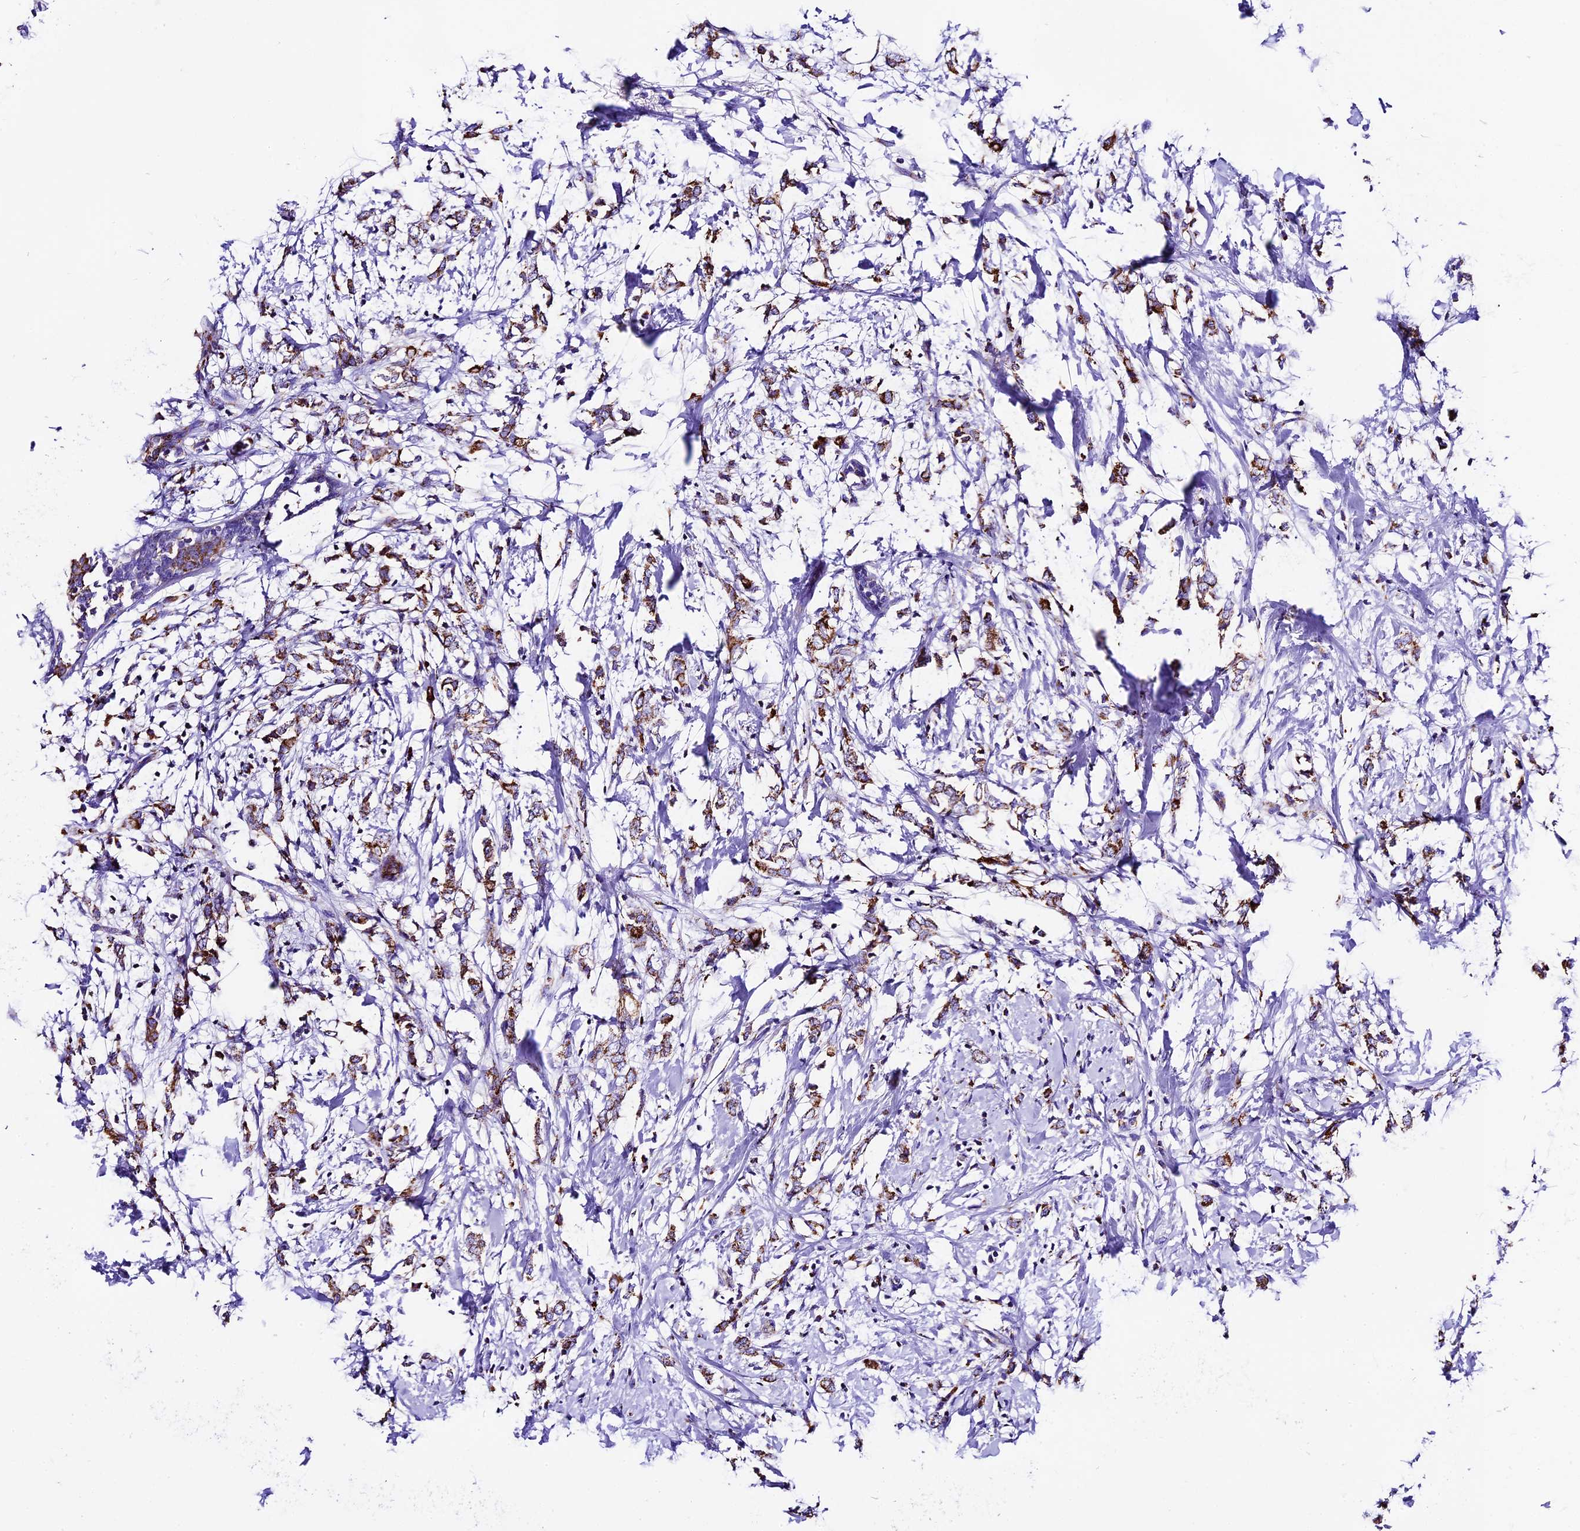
{"staining": {"intensity": "moderate", "quantity": ">75%", "location": "cytoplasmic/membranous"}, "tissue": "breast cancer", "cell_type": "Tumor cells", "image_type": "cancer", "snomed": [{"axis": "morphology", "description": "Normal tissue, NOS"}, {"axis": "morphology", "description": "Lobular carcinoma"}, {"axis": "topography", "description": "Breast"}], "caption": "Immunohistochemistry image of neoplastic tissue: lobular carcinoma (breast) stained using IHC shows medium levels of moderate protein expression localized specifically in the cytoplasmic/membranous of tumor cells, appearing as a cytoplasmic/membranous brown color.", "gene": "DCAF5", "patient": {"sex": "female", "age": 47}}